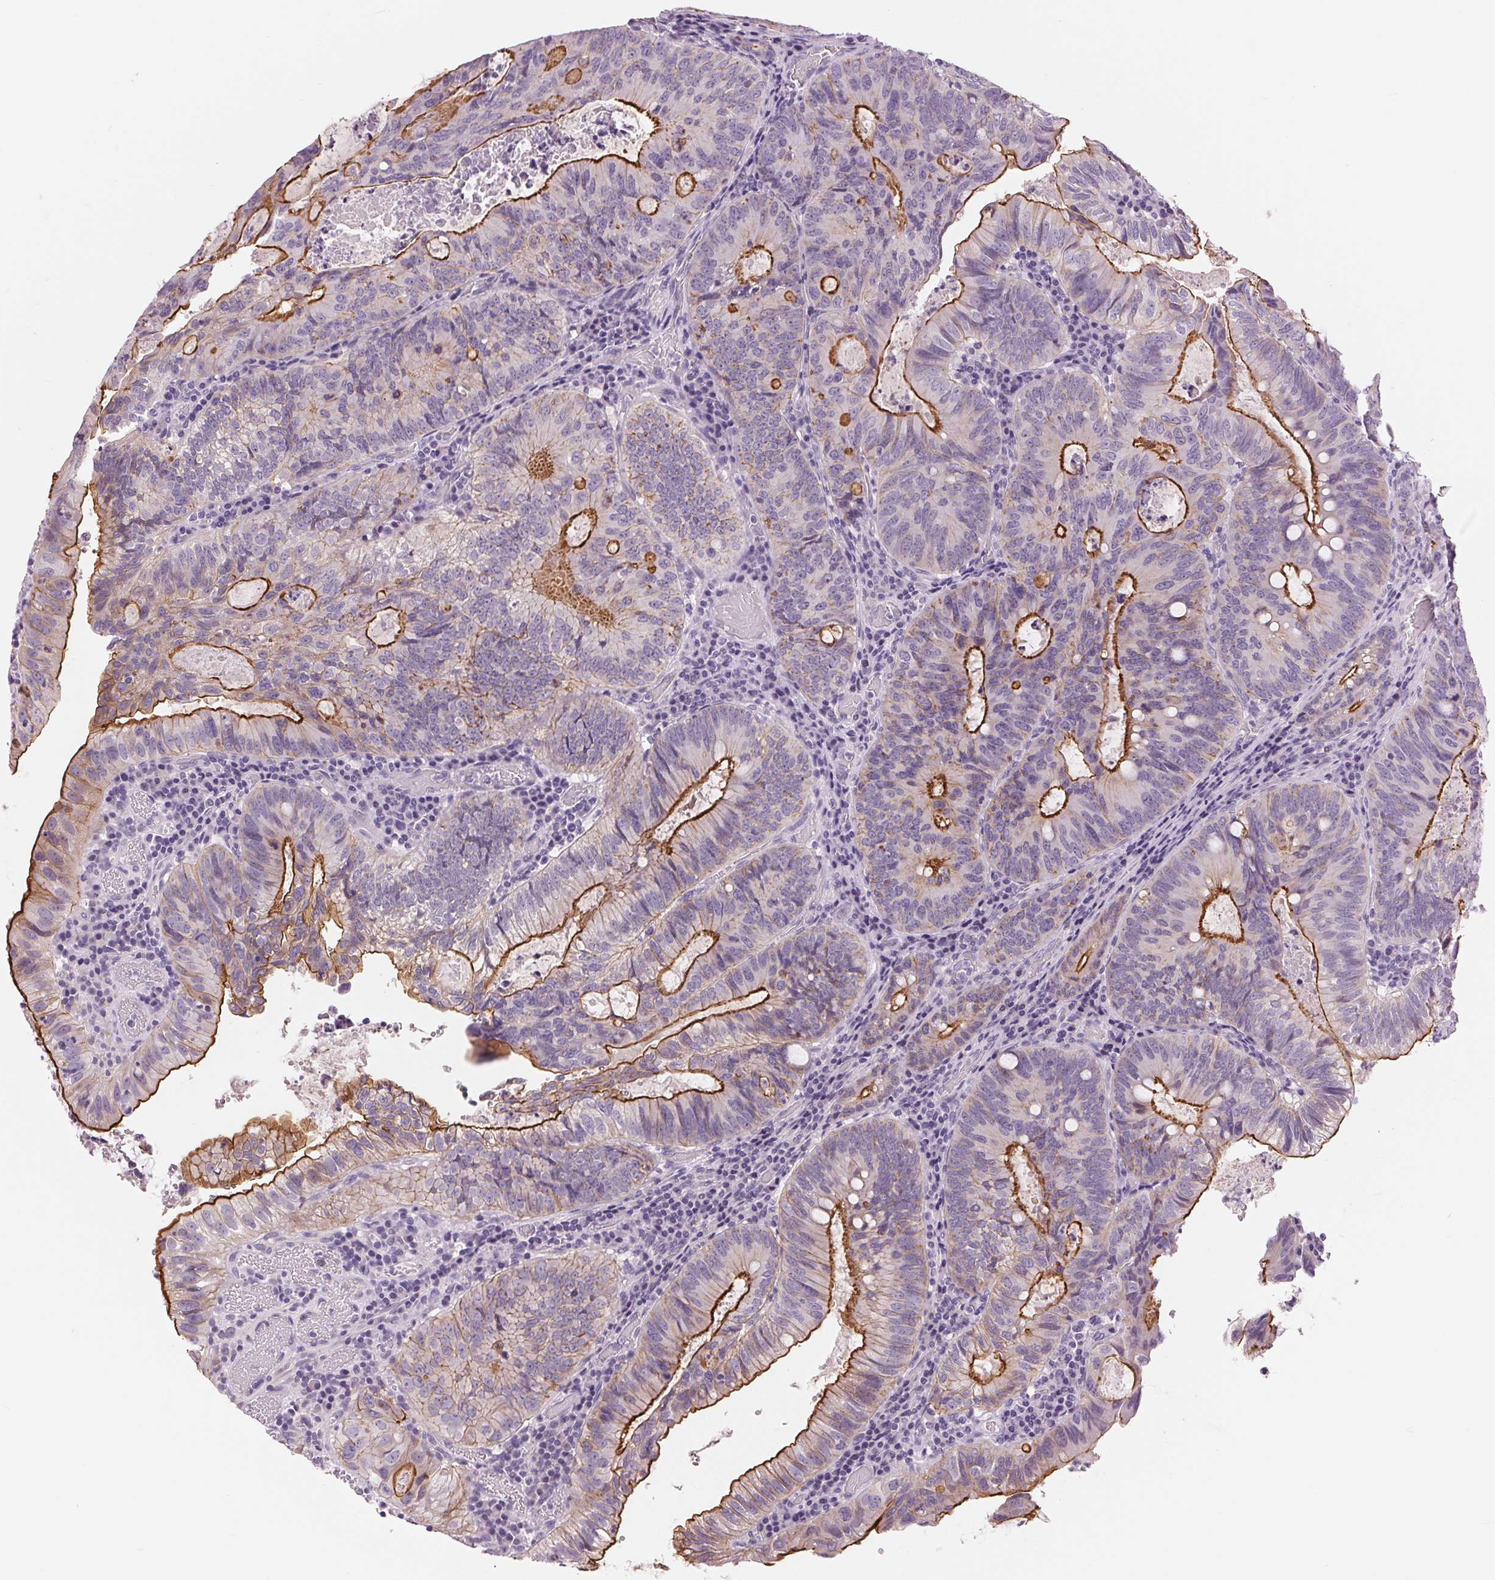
{"staining": {"intensity": "strong", "quantity": "25%-75%", "location": "cytoplasmic/membranous"}, "tissue": "colorectal cancer", "cell_type": "Tumor cells", "image_type": "cancer", "snomed": [{"axis": "morphology", "description": "Adenocarcinoma, NOS"}, {"axis": "topography", "description": "Colon"}], "caption": "IHC (DAB) staining of human colorectal cancer (adenocarcinoma) exhibits strong cytoplasmic/membranous protein expression in approximately 25%-75% of tumor cells.", "gene": "MISP", "patient": {"sex": "male", "age": 67}}